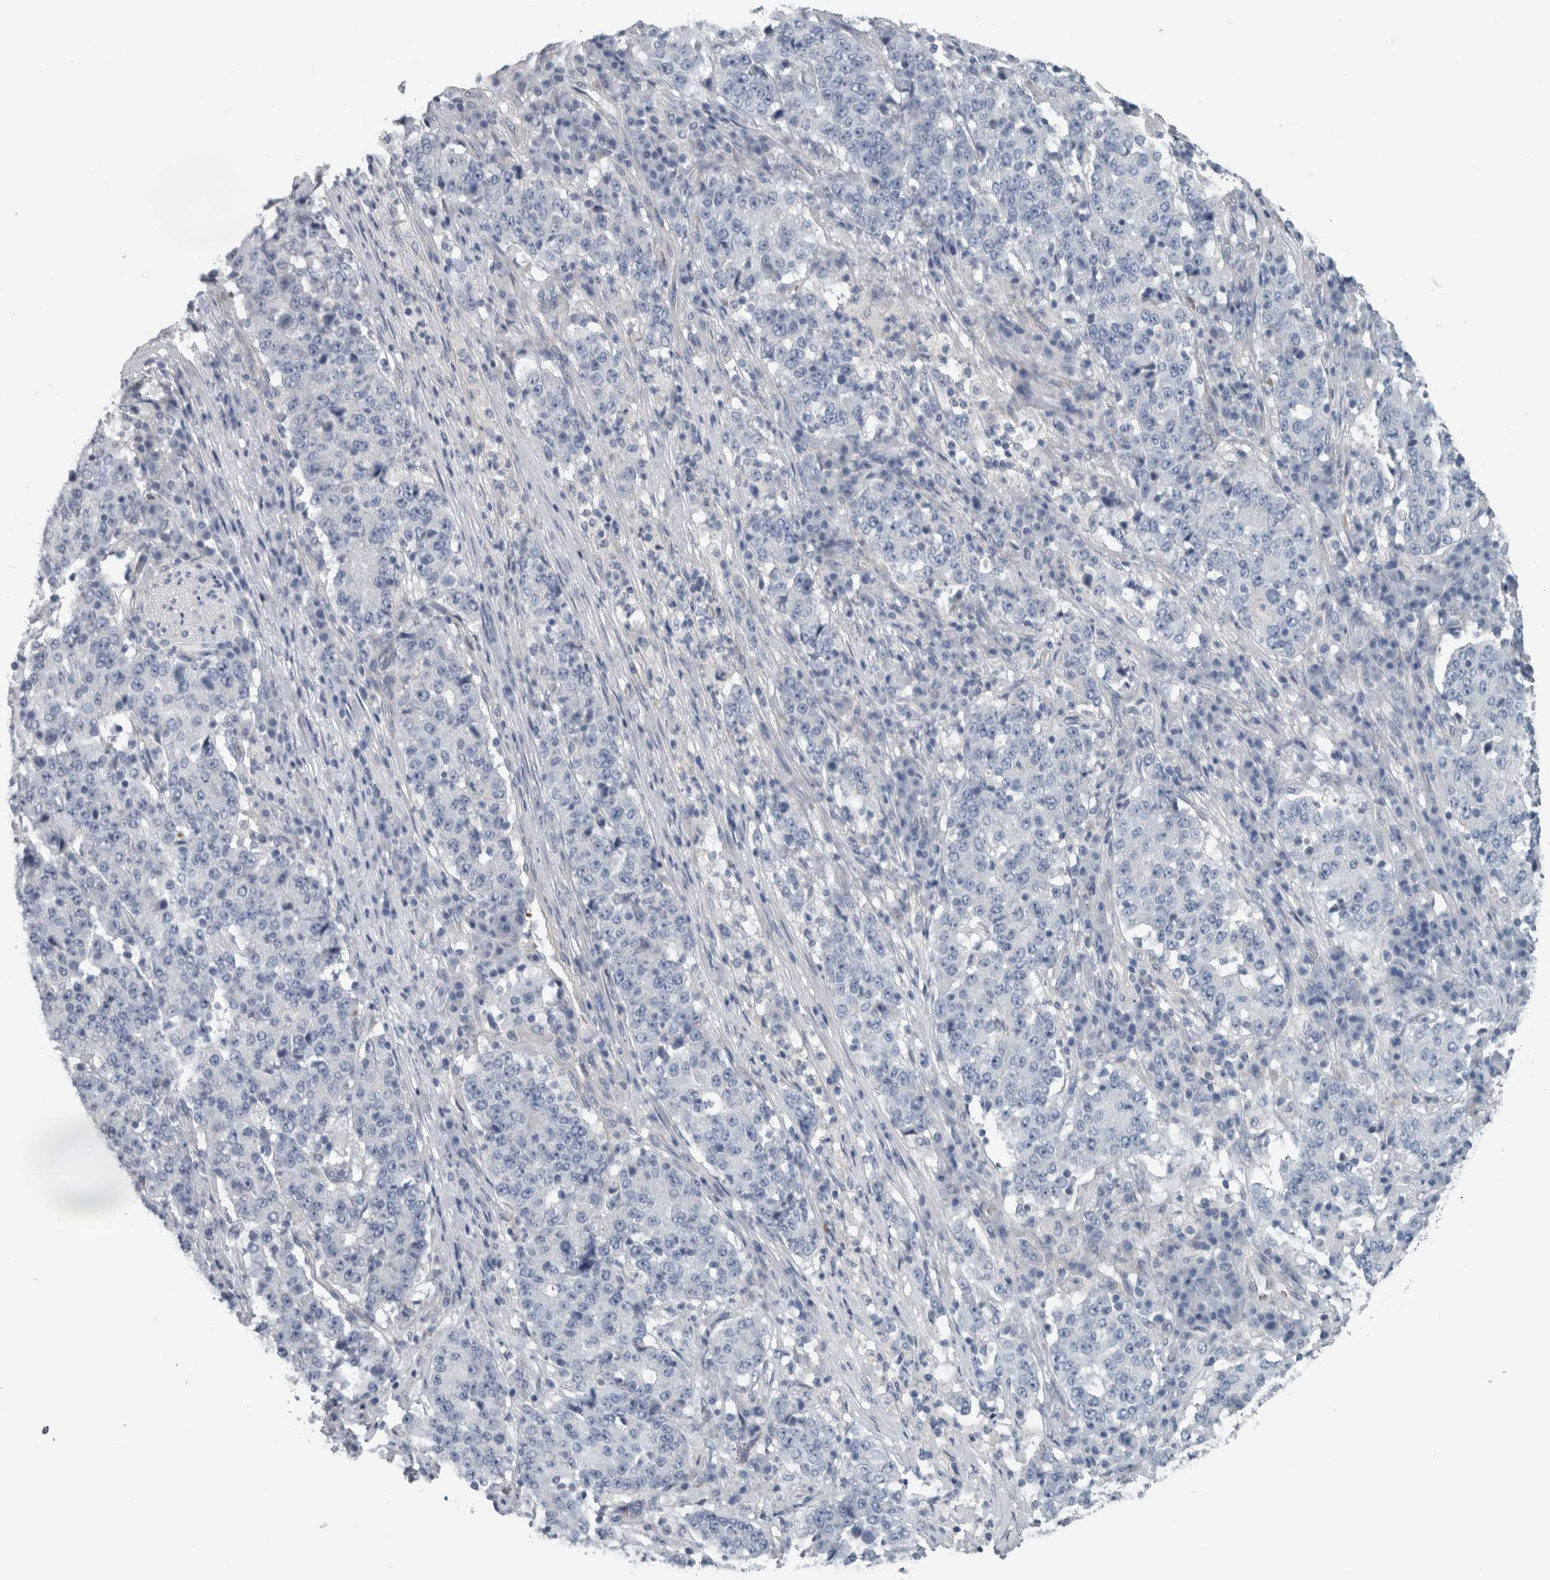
{"staining": {"intensity": "negative", "quantity": "none", "location": "none"}, "tissue": "stomach cancer", "cell_type": "Tumor cells", "image_type": "cancer", "snomed": [{"axis": "morphology", "description": "Adenocarcinoma, NOS"}, {"axis": "topography", "description": "Stomach"}], "caption": "This is an immunohistochemistry (IHC) histopathology image of adenocarcinoma (stomach). There is no expression in tumor cells.", "gene": "SH3GL2", "patient": {"sex": "male", "age": 59}}